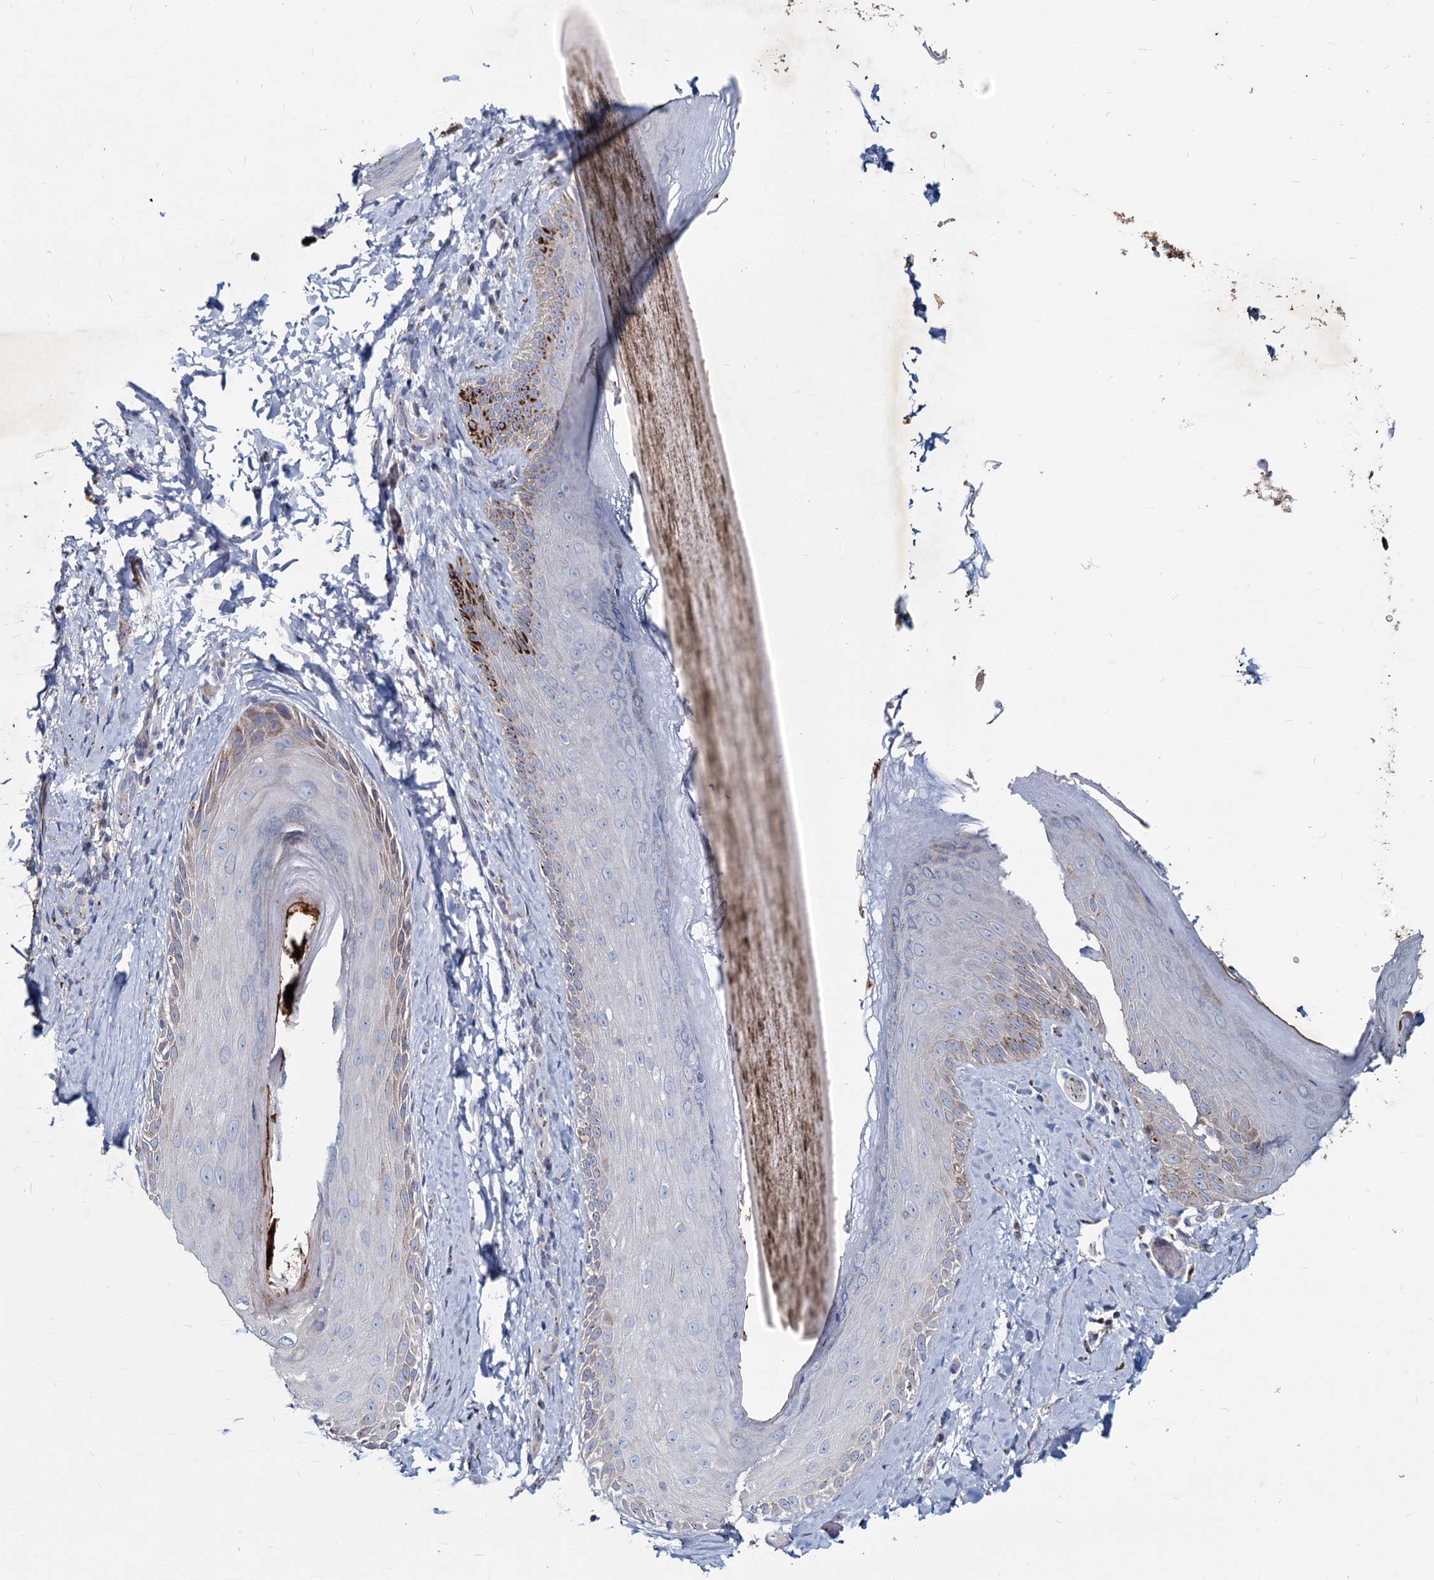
{"staining": {"intensity": "strong", "quantity": "<25%", "location": "cytoplasmic/membranous"}, "tissue": "skin", "cell_type": "Epidermal cells", "image_type": "normal", "snomed": [{"axis": "morphology", "description": "Normal tissue, NOS"}, {"axis": "topography", "description": "Anal"}], "caption": "IHC staining of benign skin, which exhibits medium levels of strong cytoplasmic/membranous staining in about <25% of epidermal cells indicating strong cytoplasmic/membranous protein positivity. The staining was performed using DAB (3,3'-diaminobenzidine) (brown) for protein detection and nuclei were counterstained in hematoxylin (blue).", "gene": "AGBL4", "patient": {"sex": "male", "age": 44}}